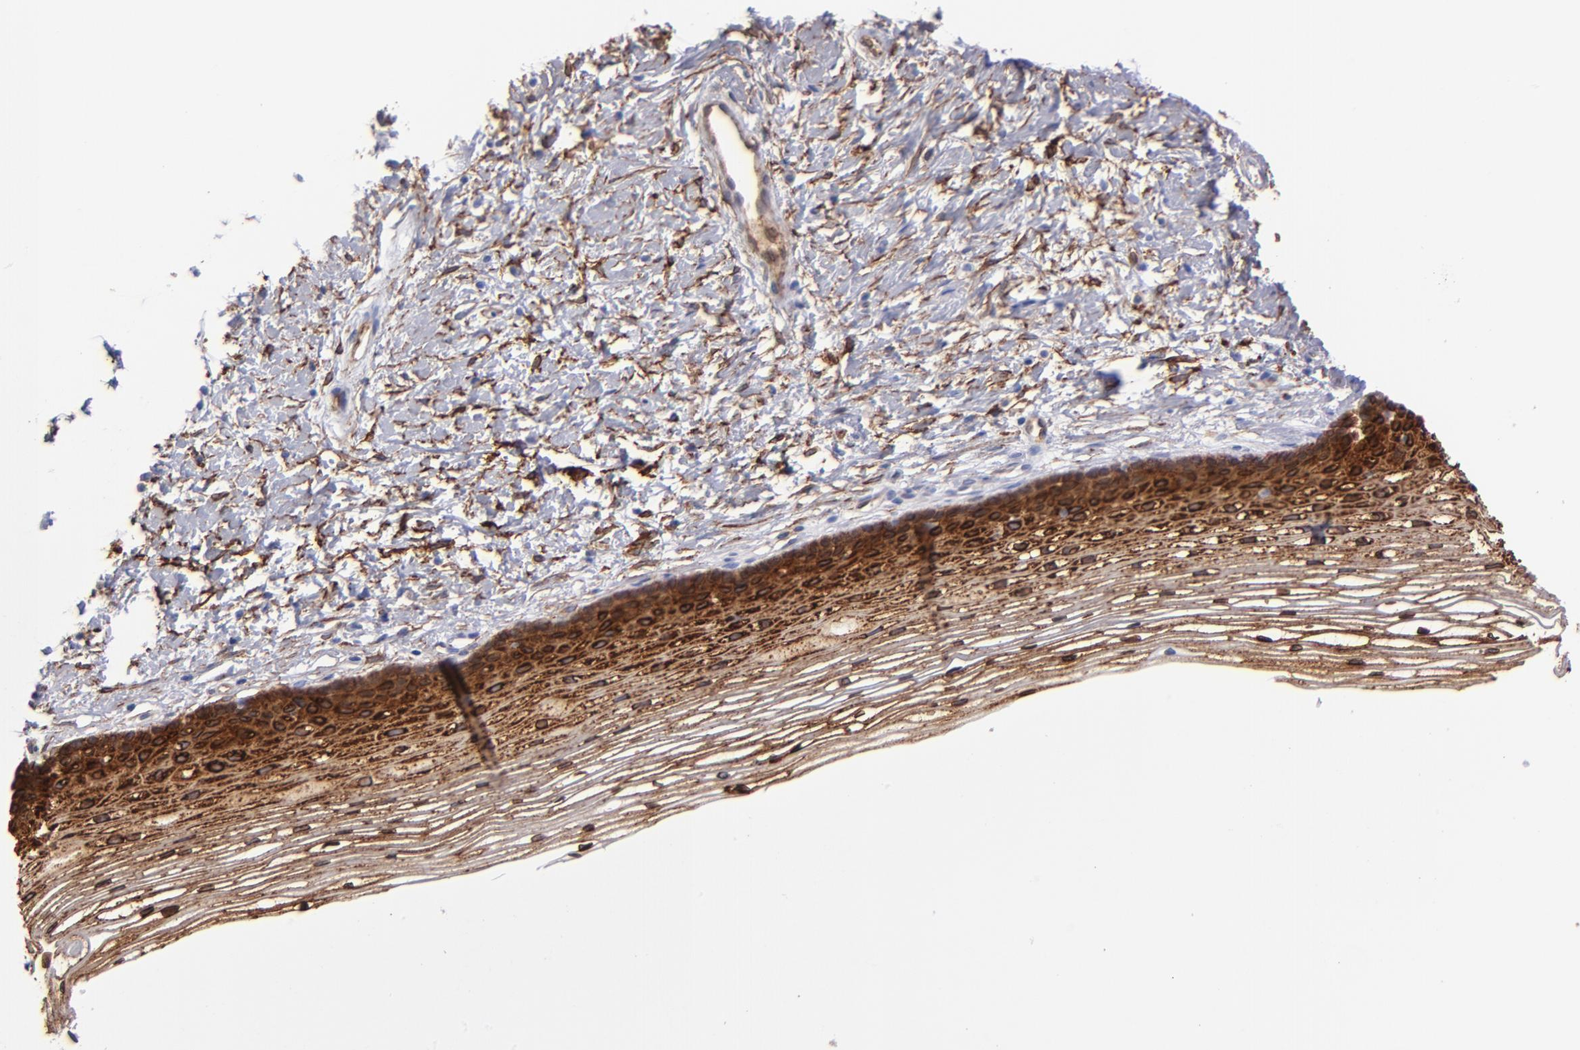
{"staining": {"intensity": "negative", "quantity": "none", "location": "none"}, "tissue": "cervix", "cell_type": "Glandular cells", "image_type": "normal", "snomed": [{"axis": "morphology", "description": "Normal tissue, NOS"}, {"axis": "topography", "description": "Cervix"}], "caption": "The micrograph exhibits no staining of glandular cells in unremarkable cervix. Brightfield microscopy of immunohistochemistry (IHC) stained with DAB (3,3'-diaminobenzidine) (brown) and hematoxylin (blue), captured at high magnification.", "gene": "AHNAK2", "patient": {"sex": "female", "age": 77}}